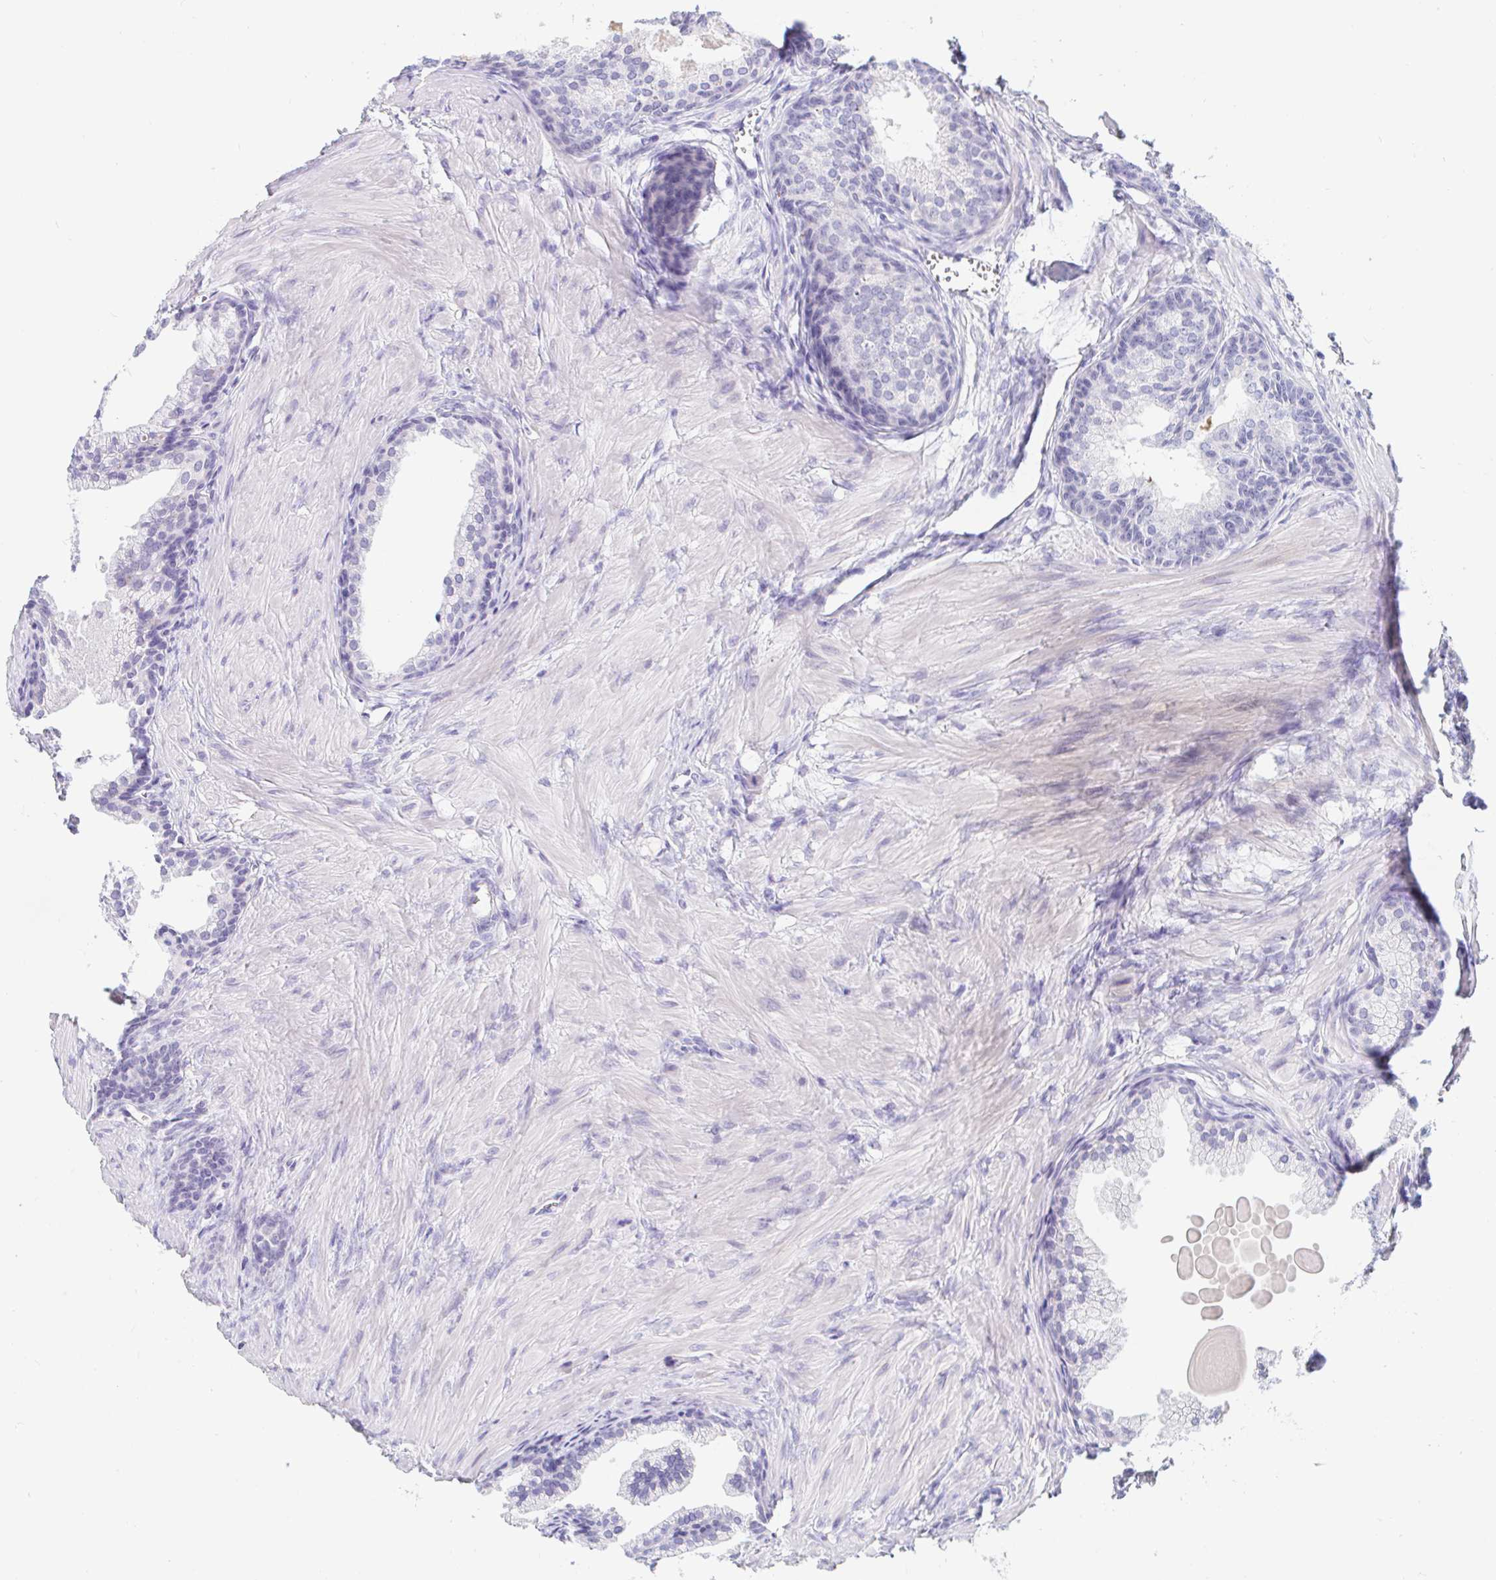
{"staining": {"intensity": "negative", "quantity": "none", "location": "none"}, "tissue": "prostate cancer", "cell_type": "Tumor cells", "image_type": "cancer", "snomed": [{"axis": "morphology", "description": "Adenocarcinoma, High grade"}, {"axis": "topography", "description": "Prostate"}], "caption": "High-grade adenocarcinoma (prostate) was stained to show a protein in brown. There is no significant positivity in tumor cells.", "gene": "TEX44", "patient": {"sex": "male", "age": 68}}